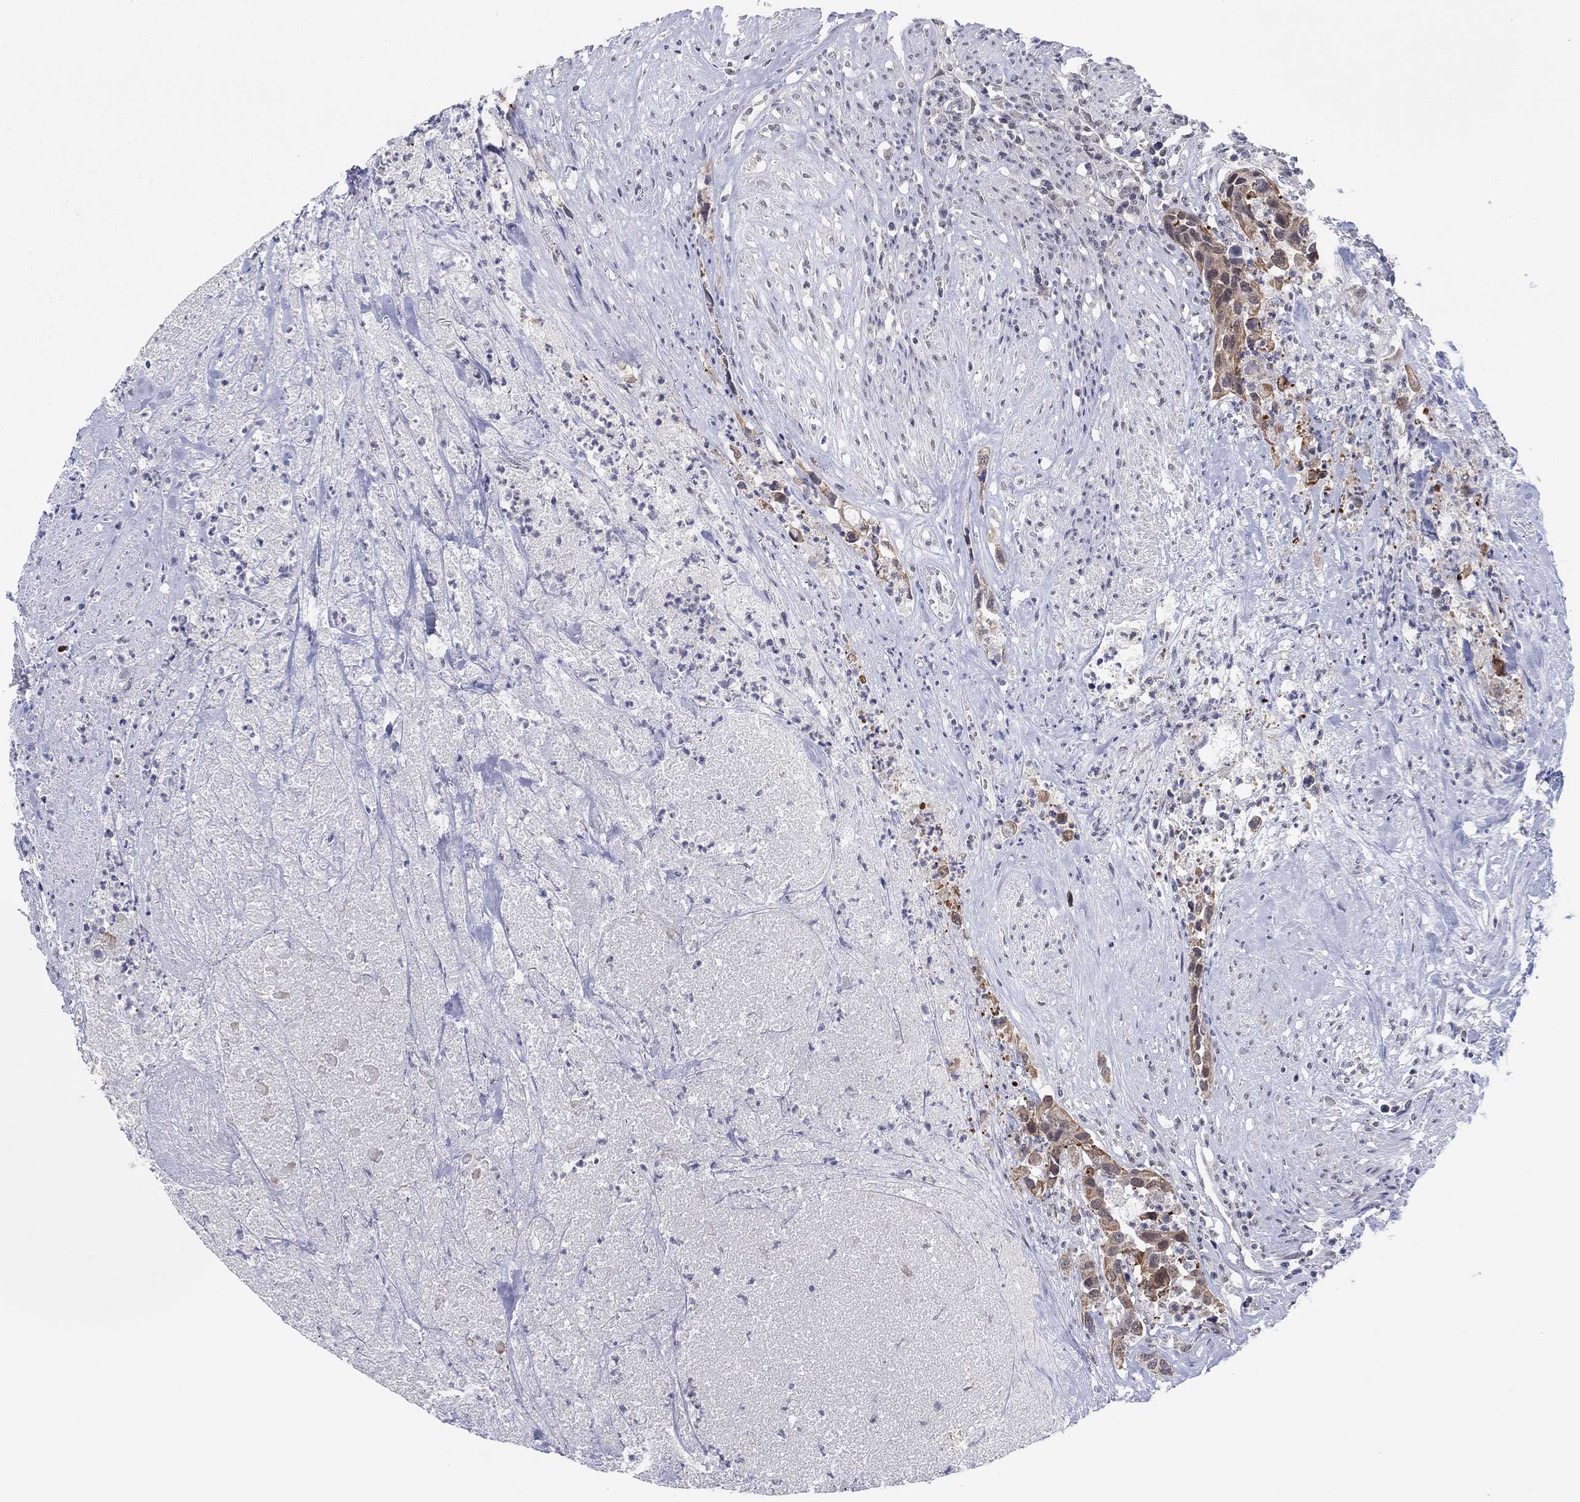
{"staining": {"intensity": "moderate", "quantity": ">75%", "location": "cytoplasmic/membranous"}, "tissue": "urothelial cancer", "cell_type": "Tumor cells", "image_type": "cancer", "snomed": [{"axis": "morphology", "description": "Urothelial carcinoma, High grade"}, {"axis": "topography", "description": "Urinary bladder"}], "caption": "A photomicrograph showing moderate cytoplasmic/membranous staining in about >75% of tumor cells in urothelial carcinoma (high-grade), as visualized by brown immunohistochemical staining.", "gene": "SLC22A2", "patient": {"sex": "female", "age": 73}}